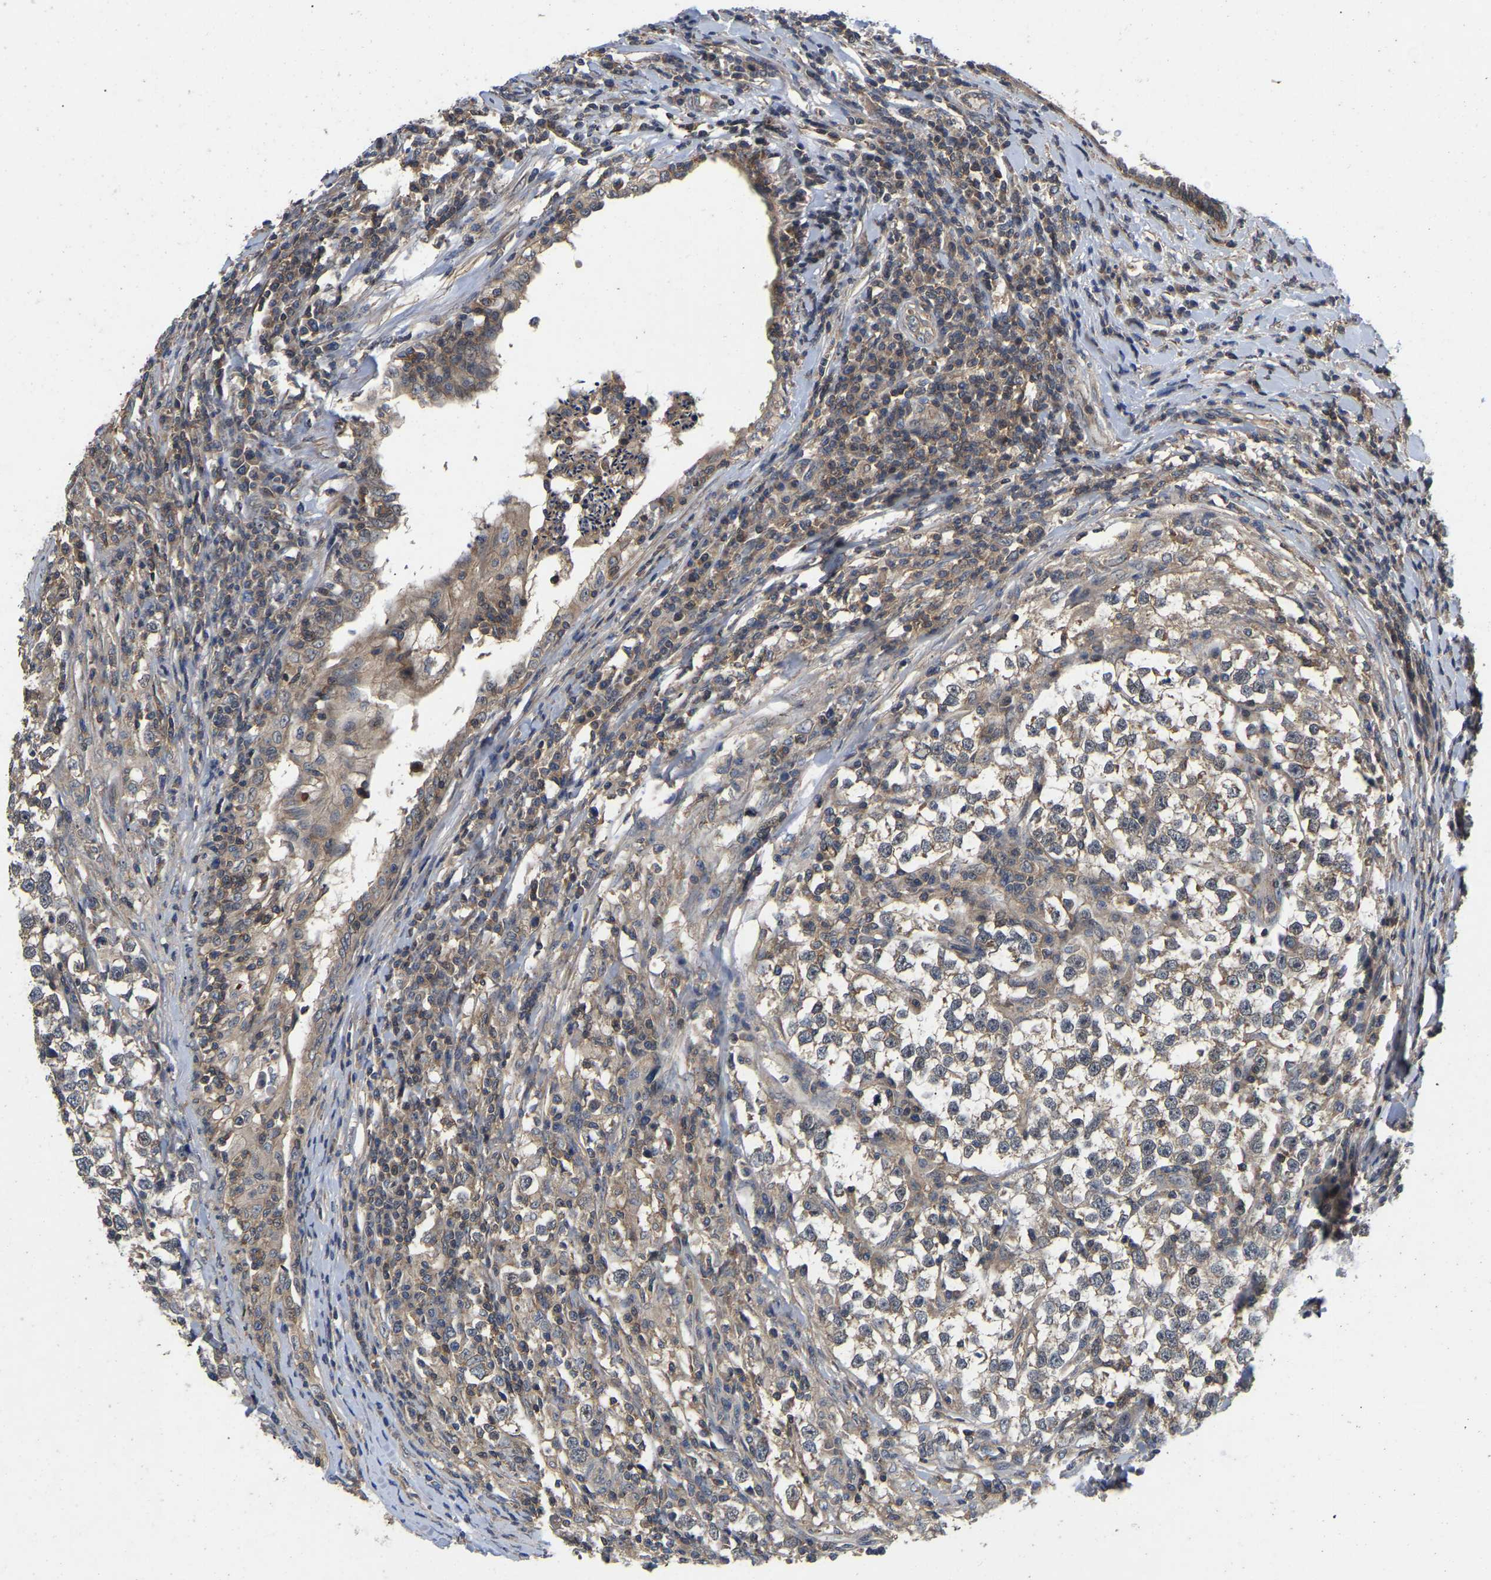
{"staining": {"intensity": "moderate", "quantity": "25%-75%", "location": "cytoplasmic/membranous"}, "tissue": "testis cancer", "cell_type": "Tumor cells", "image_type": "cancer", "snomed": [{"axis": "morphology", "description": "Normal tissue, NOS"}, {"axis": "morphology", "description": "Seminoma, NOS"}, {"axis": "topography", "description": "Testis"}], "caption": "Brown immunohistochemical staining in seminoma (testis) reveals moderate cytoplasmic/membranous positivity in approximately 25%-75% of tumor cells.", "gene": "PRDM14", "patient": {"sex": "male", "age": 43}}